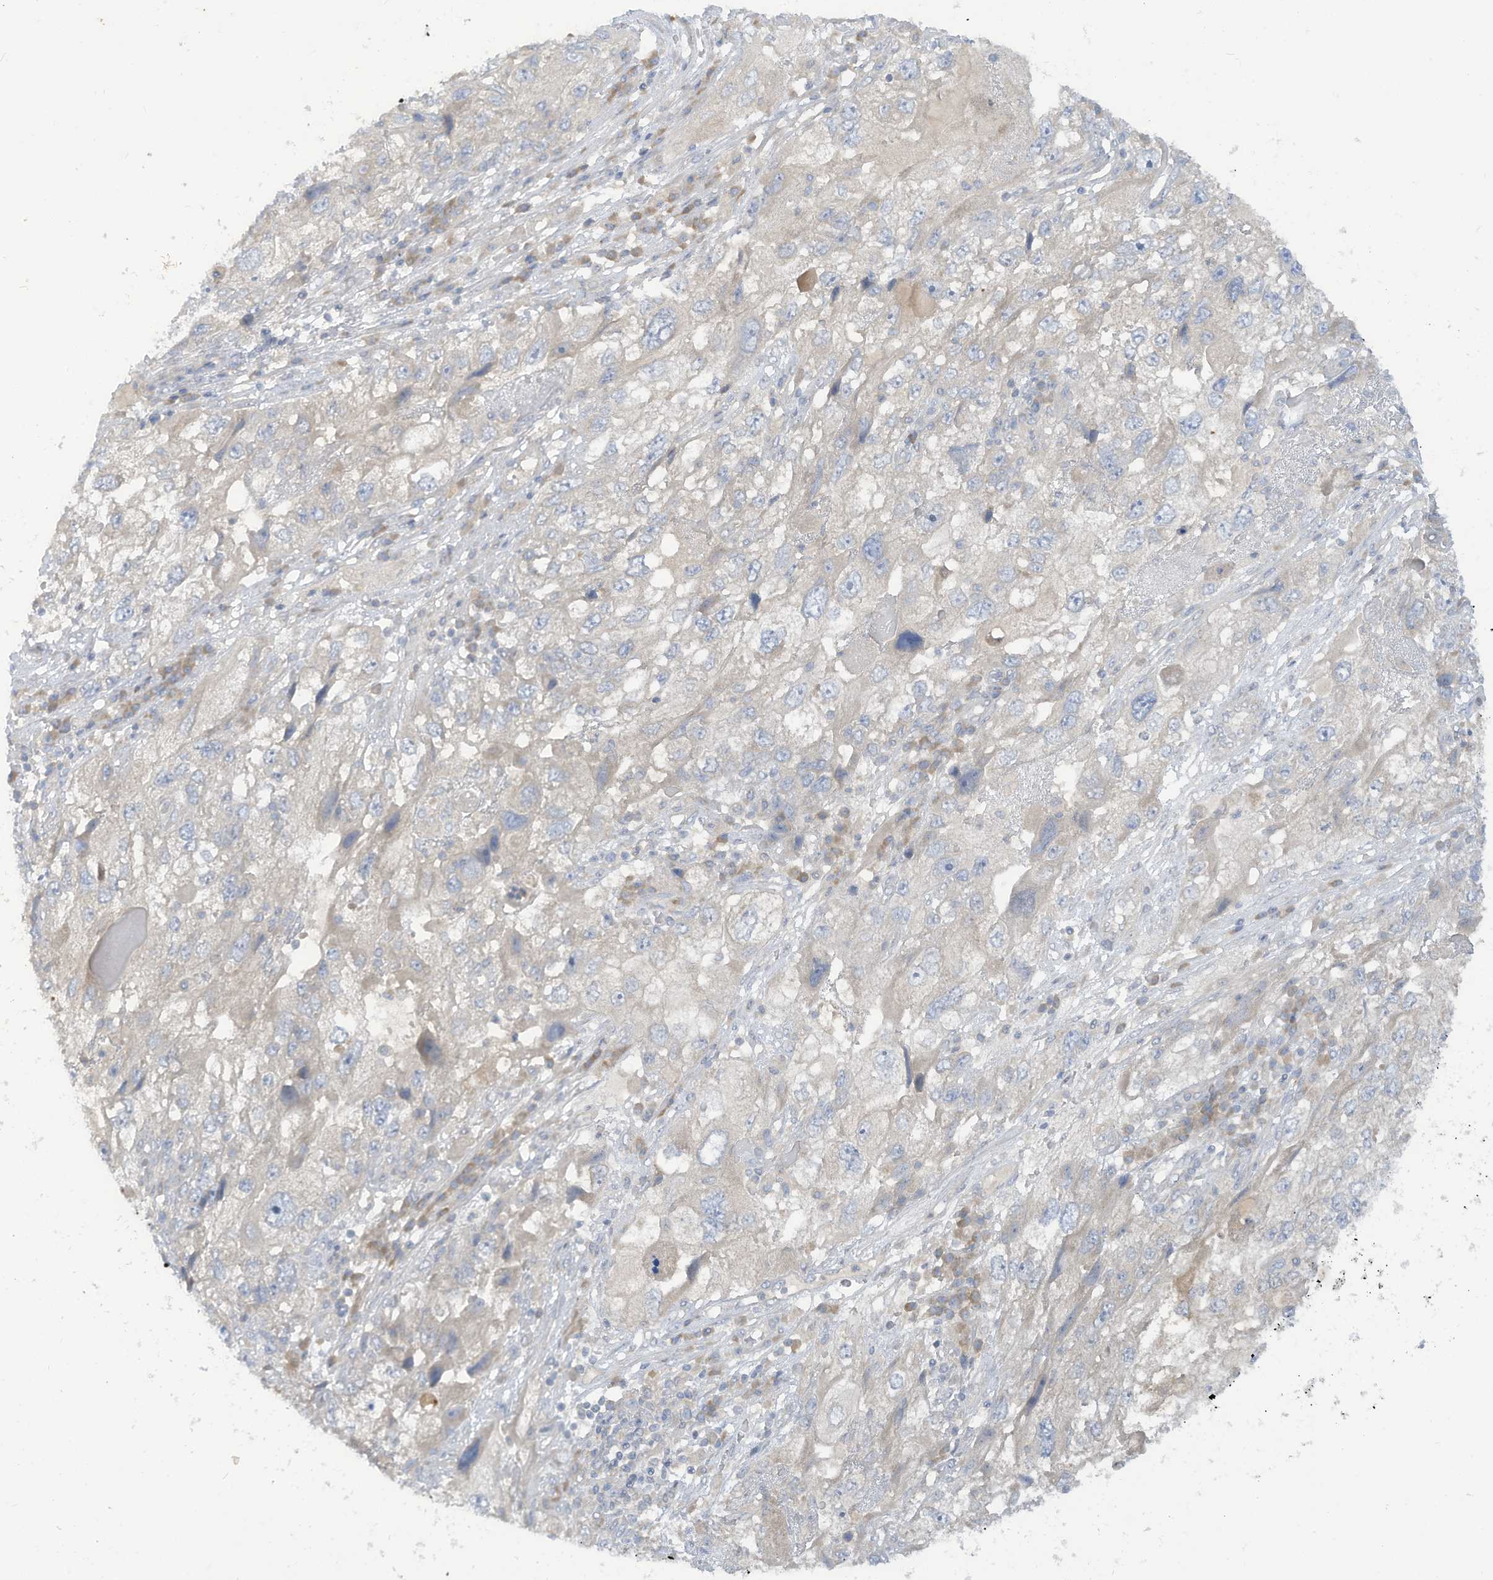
{"staining": {"intensity": "negative", "quantity": "none", "location": "none"}, "tissue": "endometrial cancer", "cell_type": "Tumor cells", "image_type": "cancer", "snomed": [{"axis": "morphology", "description": "Adenocarcinoma, NOS"}, {"axis": "topography", "description": "Endometrium"}], "caption": "Histopathology image shows no significant protein expression in tumor cells of endometrial adenocarcinoma.", "gene": "LRRN2", "patient": {"sex": "female", "age": 49}}